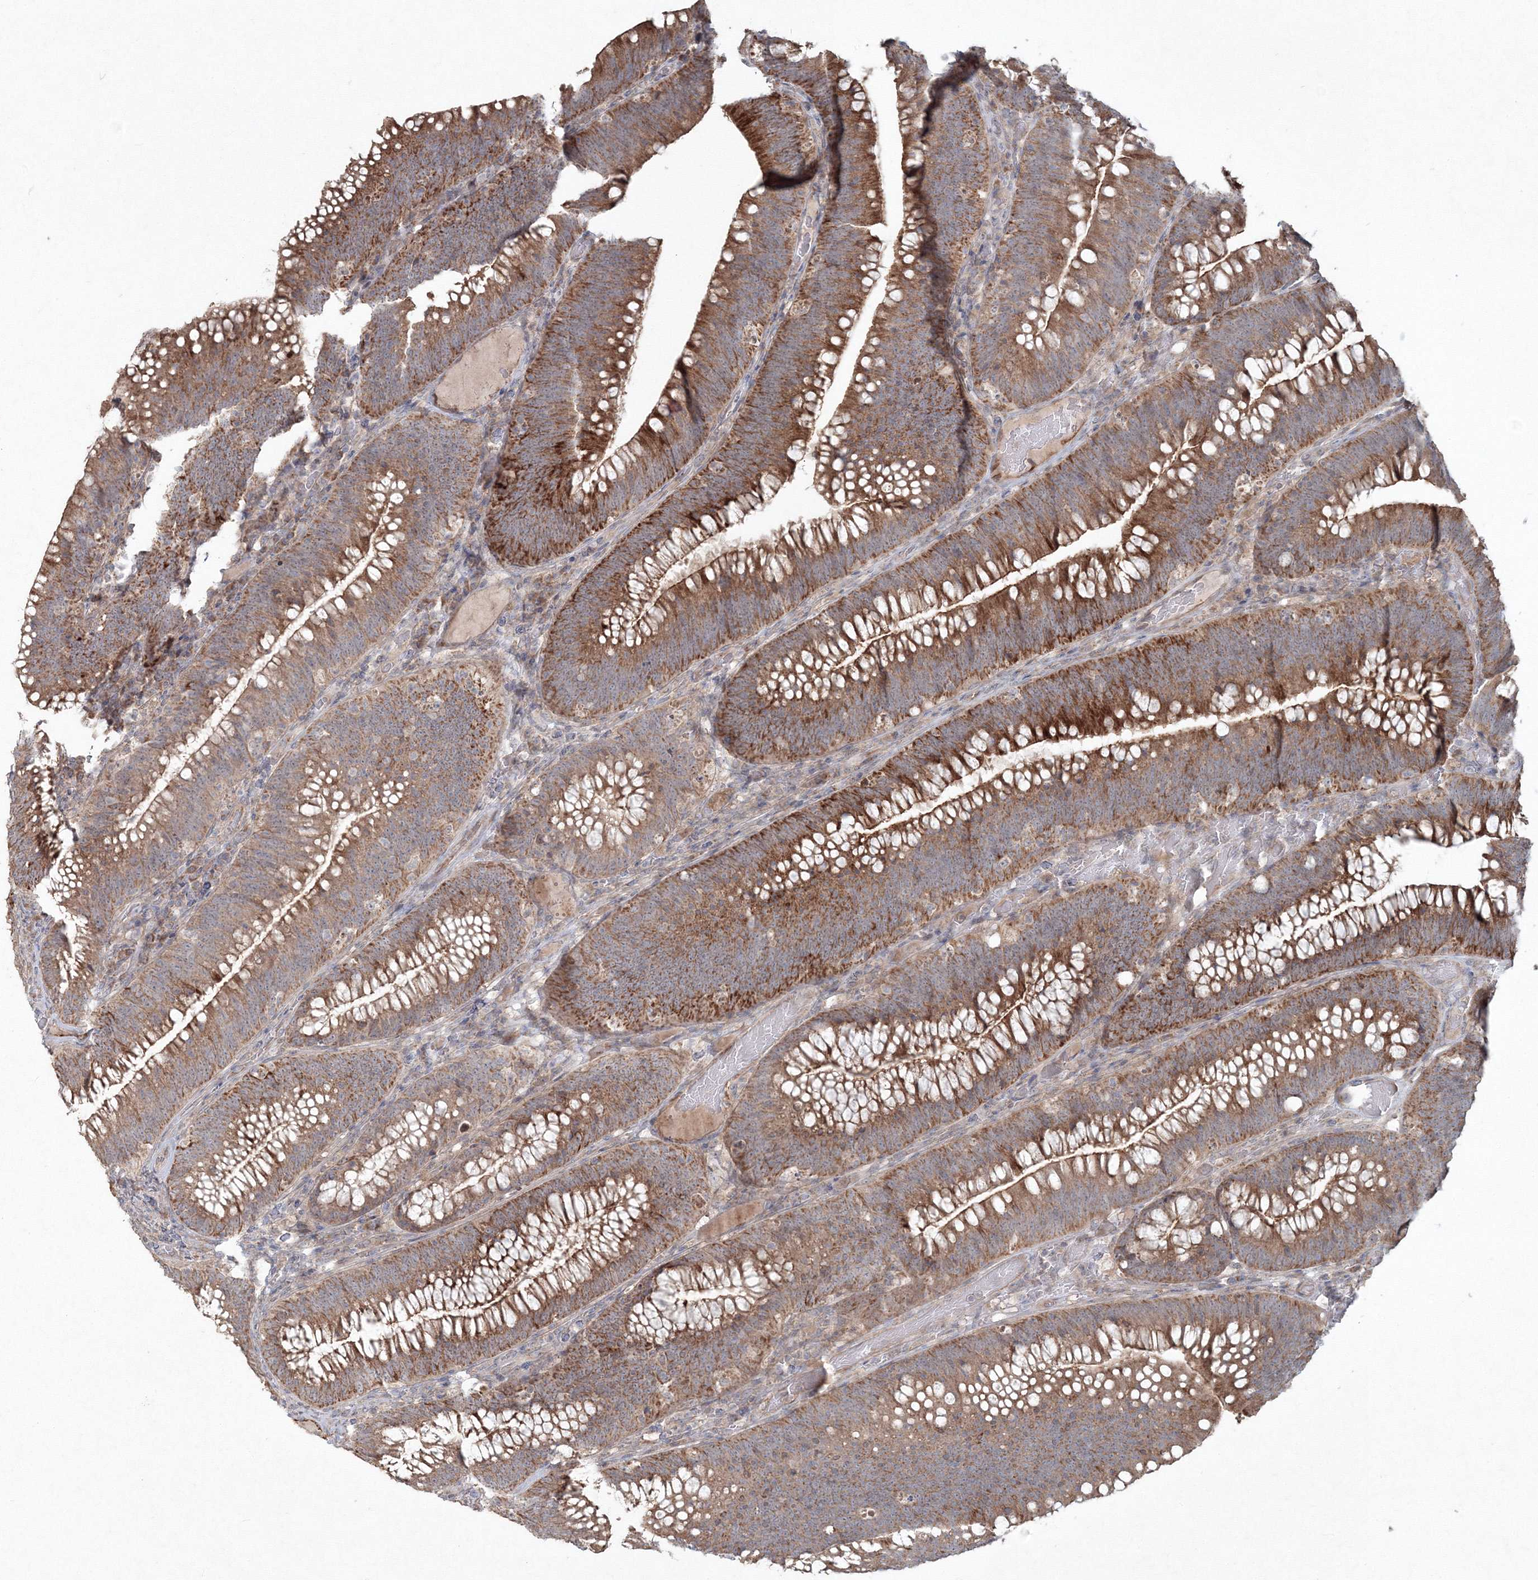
{"staining": {"intensity": "moderate", "quantity": ">75%", "location": "cytoplasmic/membranous"}, "tissue": "colorectal cancer", "cell_type": "Tumor cells", "image_type": "cancer", "snomed": [{"axis": "morphology", "description": "Normal tissue, NOS"}, {"axis": "topography", "description": "Colon"}], "caption": "High-power microscopy captured an immunohistochemistry image of colorectal cancer, revealing moderate cytoplasmic/membranous staining in approximately >75% of tumor cells.", "gene": "ANAPC16", "patient": {"sex": "female", "age": 82}}